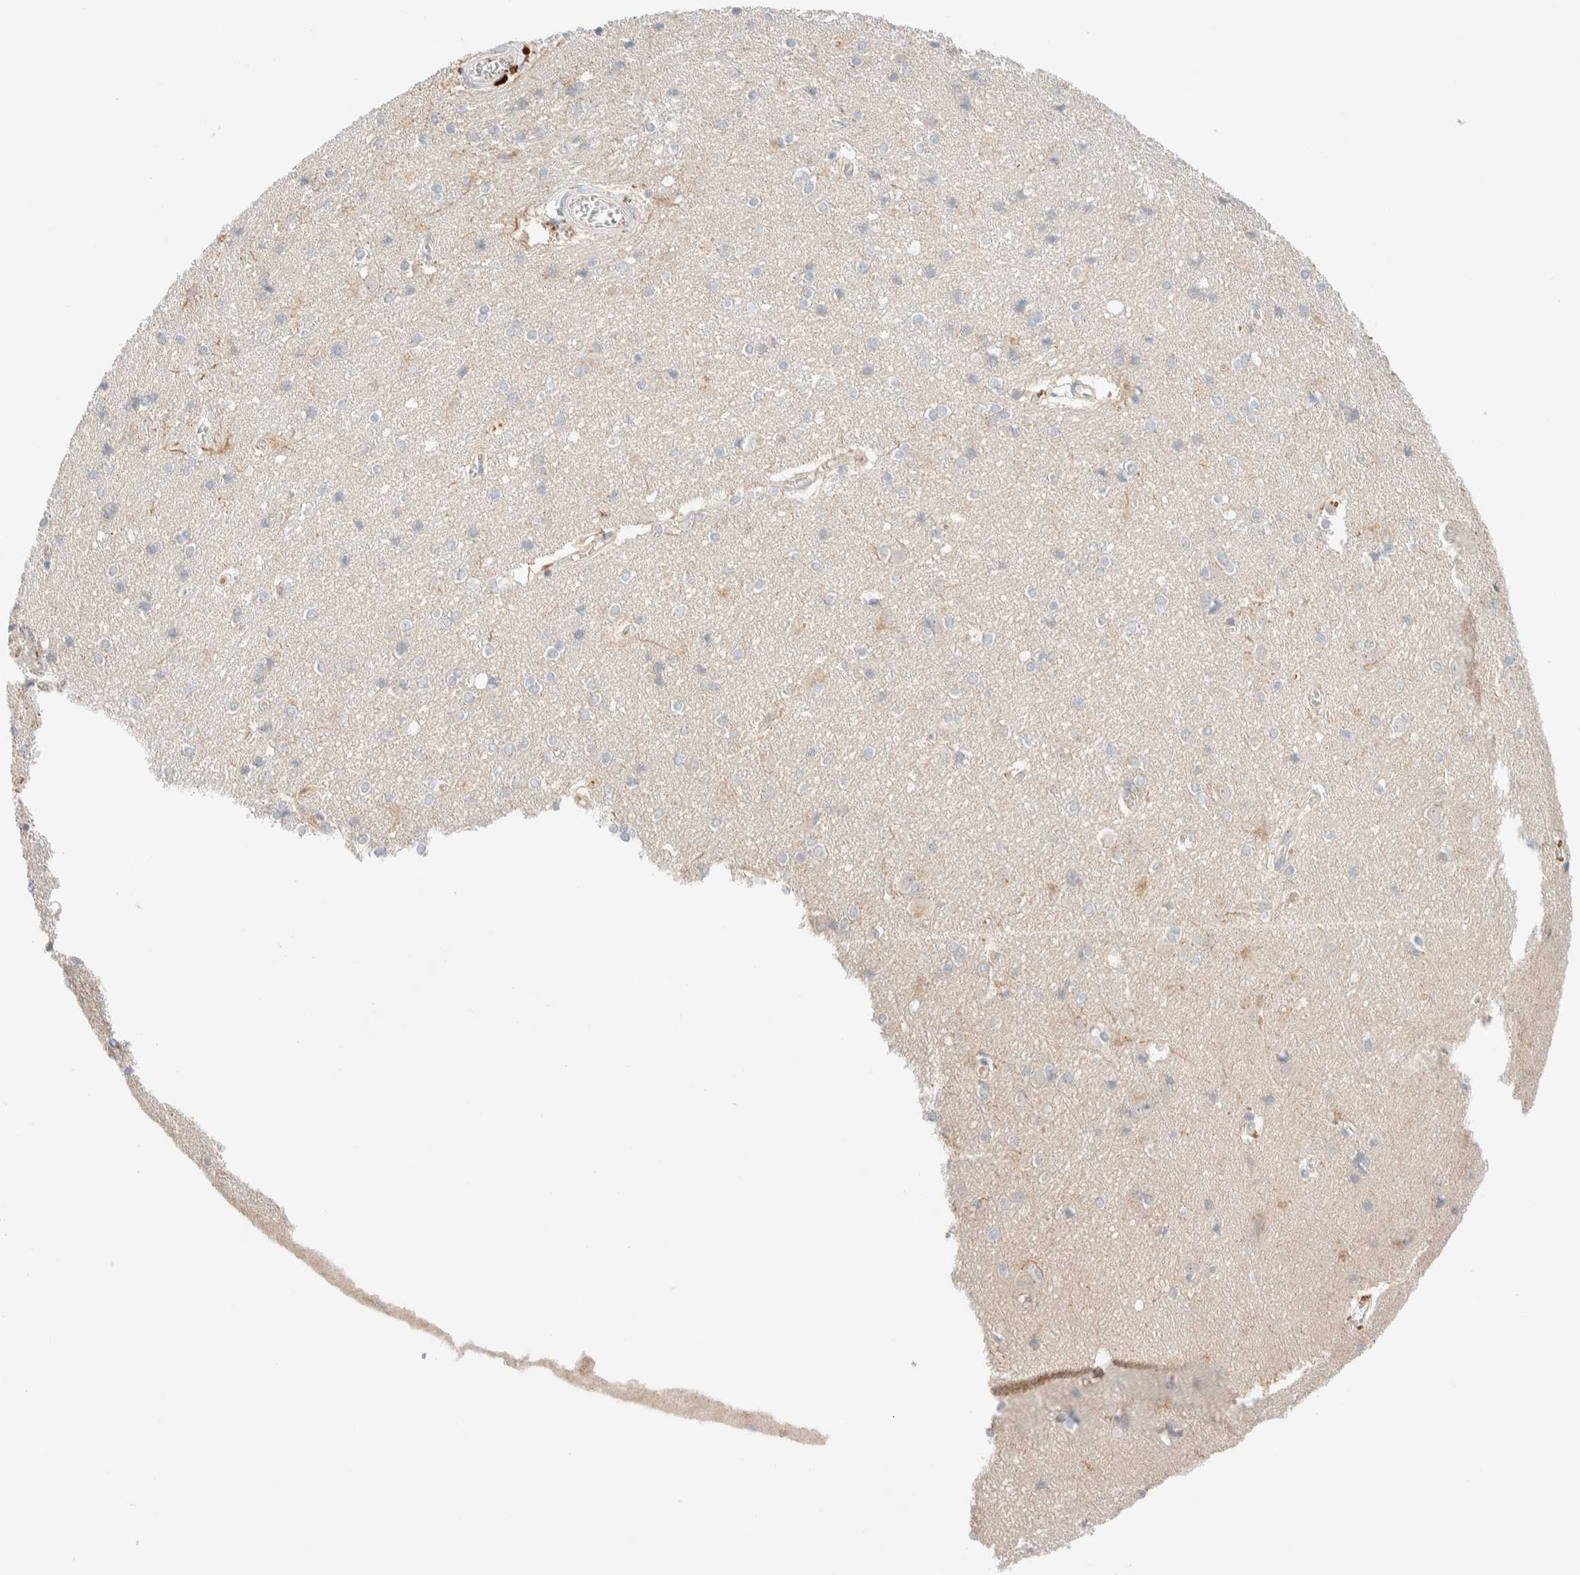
{"staining": {"intensity": "negative", "quantity": "none", "location": "none"}, "tissue": "cerebral cortex", "cell_type": "Endothelial cells", "image_type": "normal", "snomed": [{"axis": "morphology", "description": "Normal tissue, NOS"}, {"axis": "topography", "description": "Cerebral cortex"}], "caption": "IHC of unremarkable human cerebral cortex shows no positivity in endothelial cells. (Brightfield microscopy of DAB immunohistochemistry (IHC) at high magnification).", "gene": "CHKA", "patient": {"sex": "male", "age": 54}}